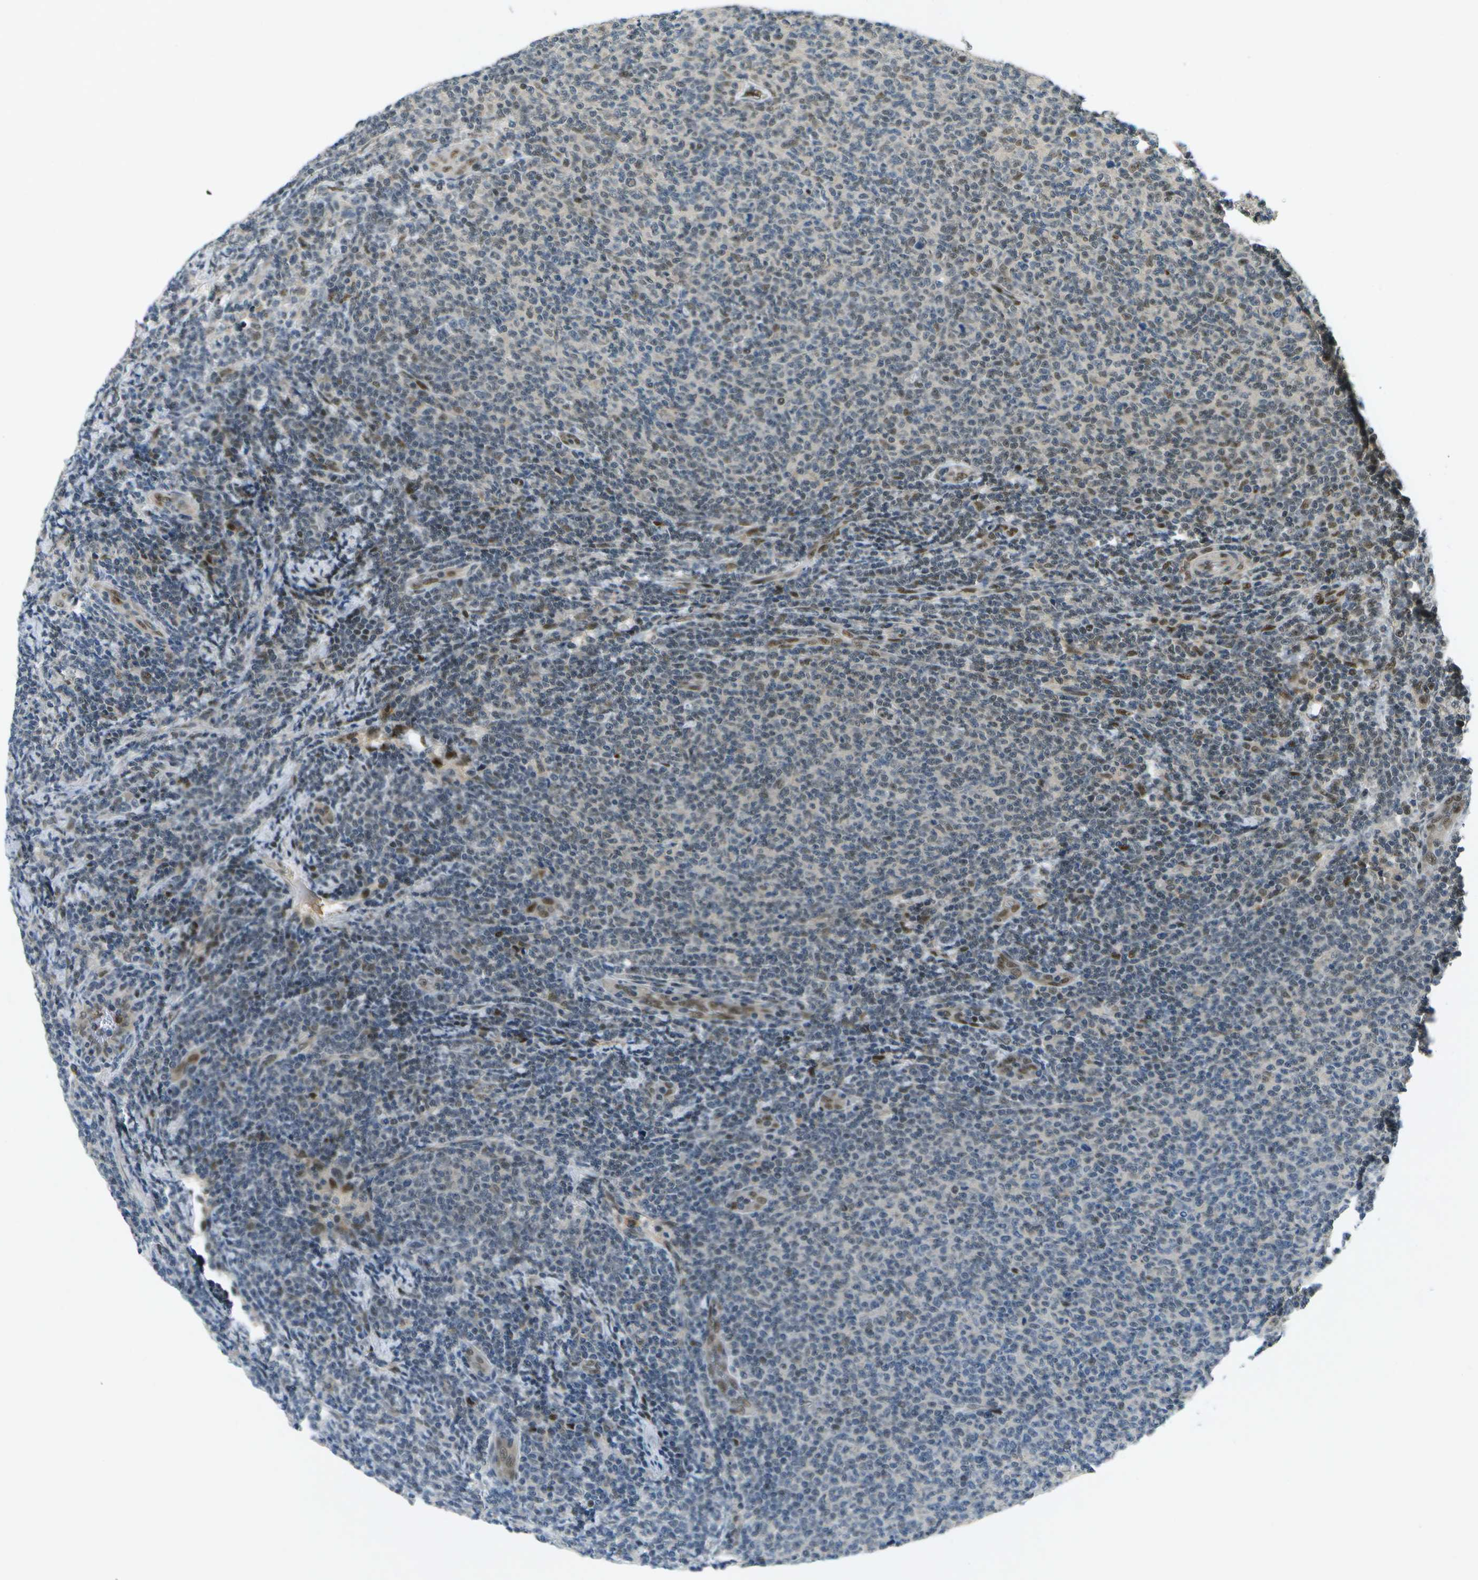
{"staining": {"intensity": "strong", "quantity": "<25%", "location": "nuclear"}, "tissue": "lymphoma", "cell_type": "Tumor cells", "image_type": "cancer", "snomed": [{"axis": "morphology", "description": "Malignant lymphoma, non-Hodgkin's type, Low grade"}, {"axis": "topography", "description": "Lymph node"}], "caption": "Protein staining of lymphoma tissue exhibits strong nuclear staining in approximately <25% of tumor cells.", "gene": "GANC", "patient": {"sex": "male", "age": 66}}